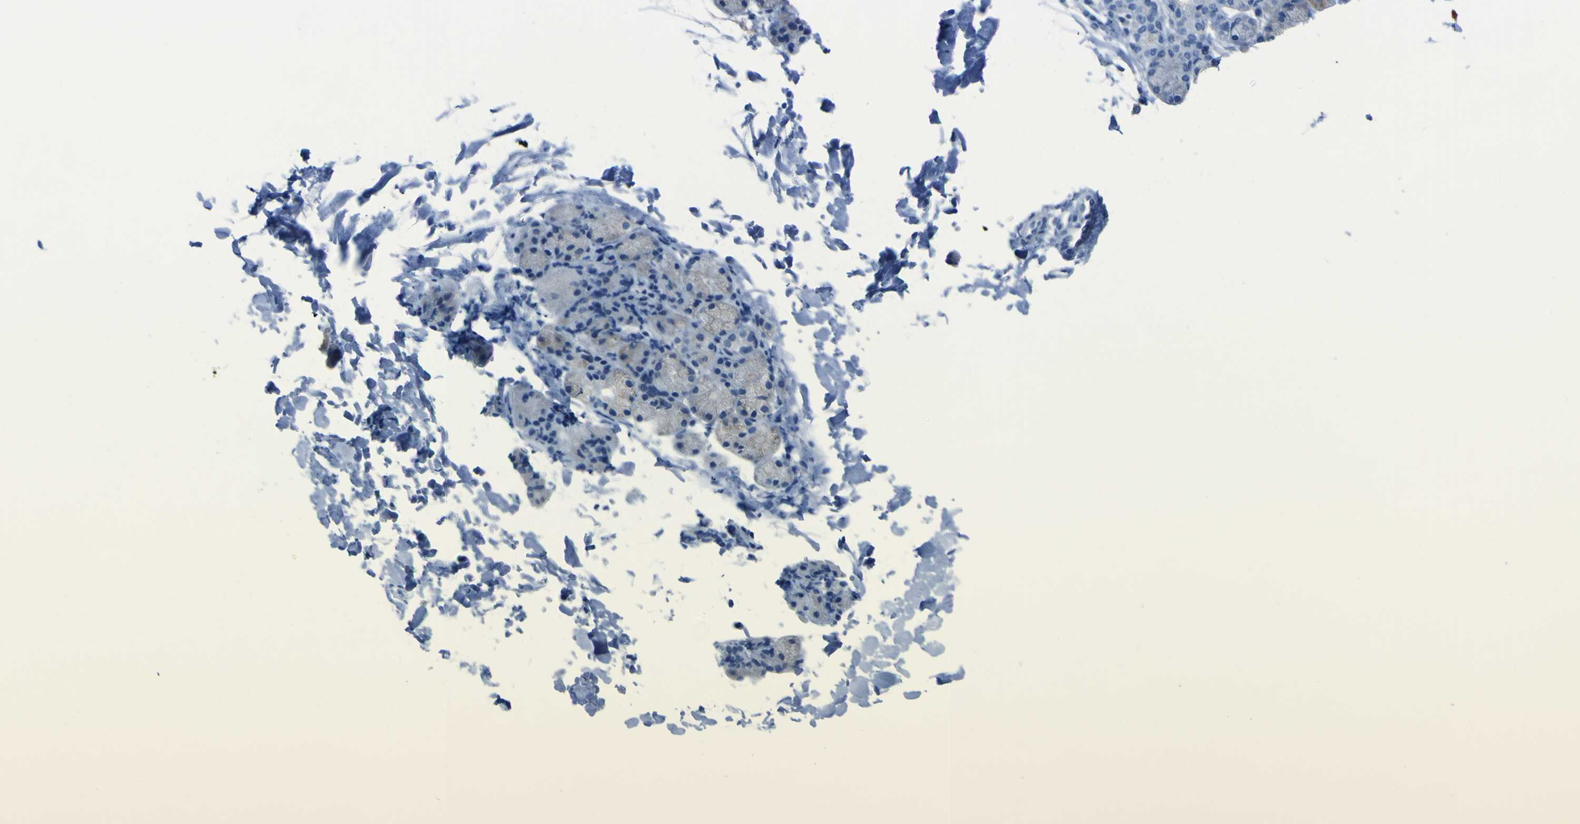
{"staining": {"intensity": "strong", "quantity": "<25%", "location": "cytoplasmic/membranous"}, "tissue": "salivary gland", "cell_type": "Glandular cells", "image_type": "normal", "snomed": [{"axis": "morphology", "description": "Normal tissue, NOS"}, {"axis": "topography", "description": "Salivary gland"}], "caption": "Immunohistochemistry micrograph of benign human salivary gland stained for a protein (brown), which demonstrates medium levels of strong cytoplasmic/membranous expression in about <25% of glandular cells.", "gene": "ACSL1", "patient": {"sex": "female", "age": 24}}